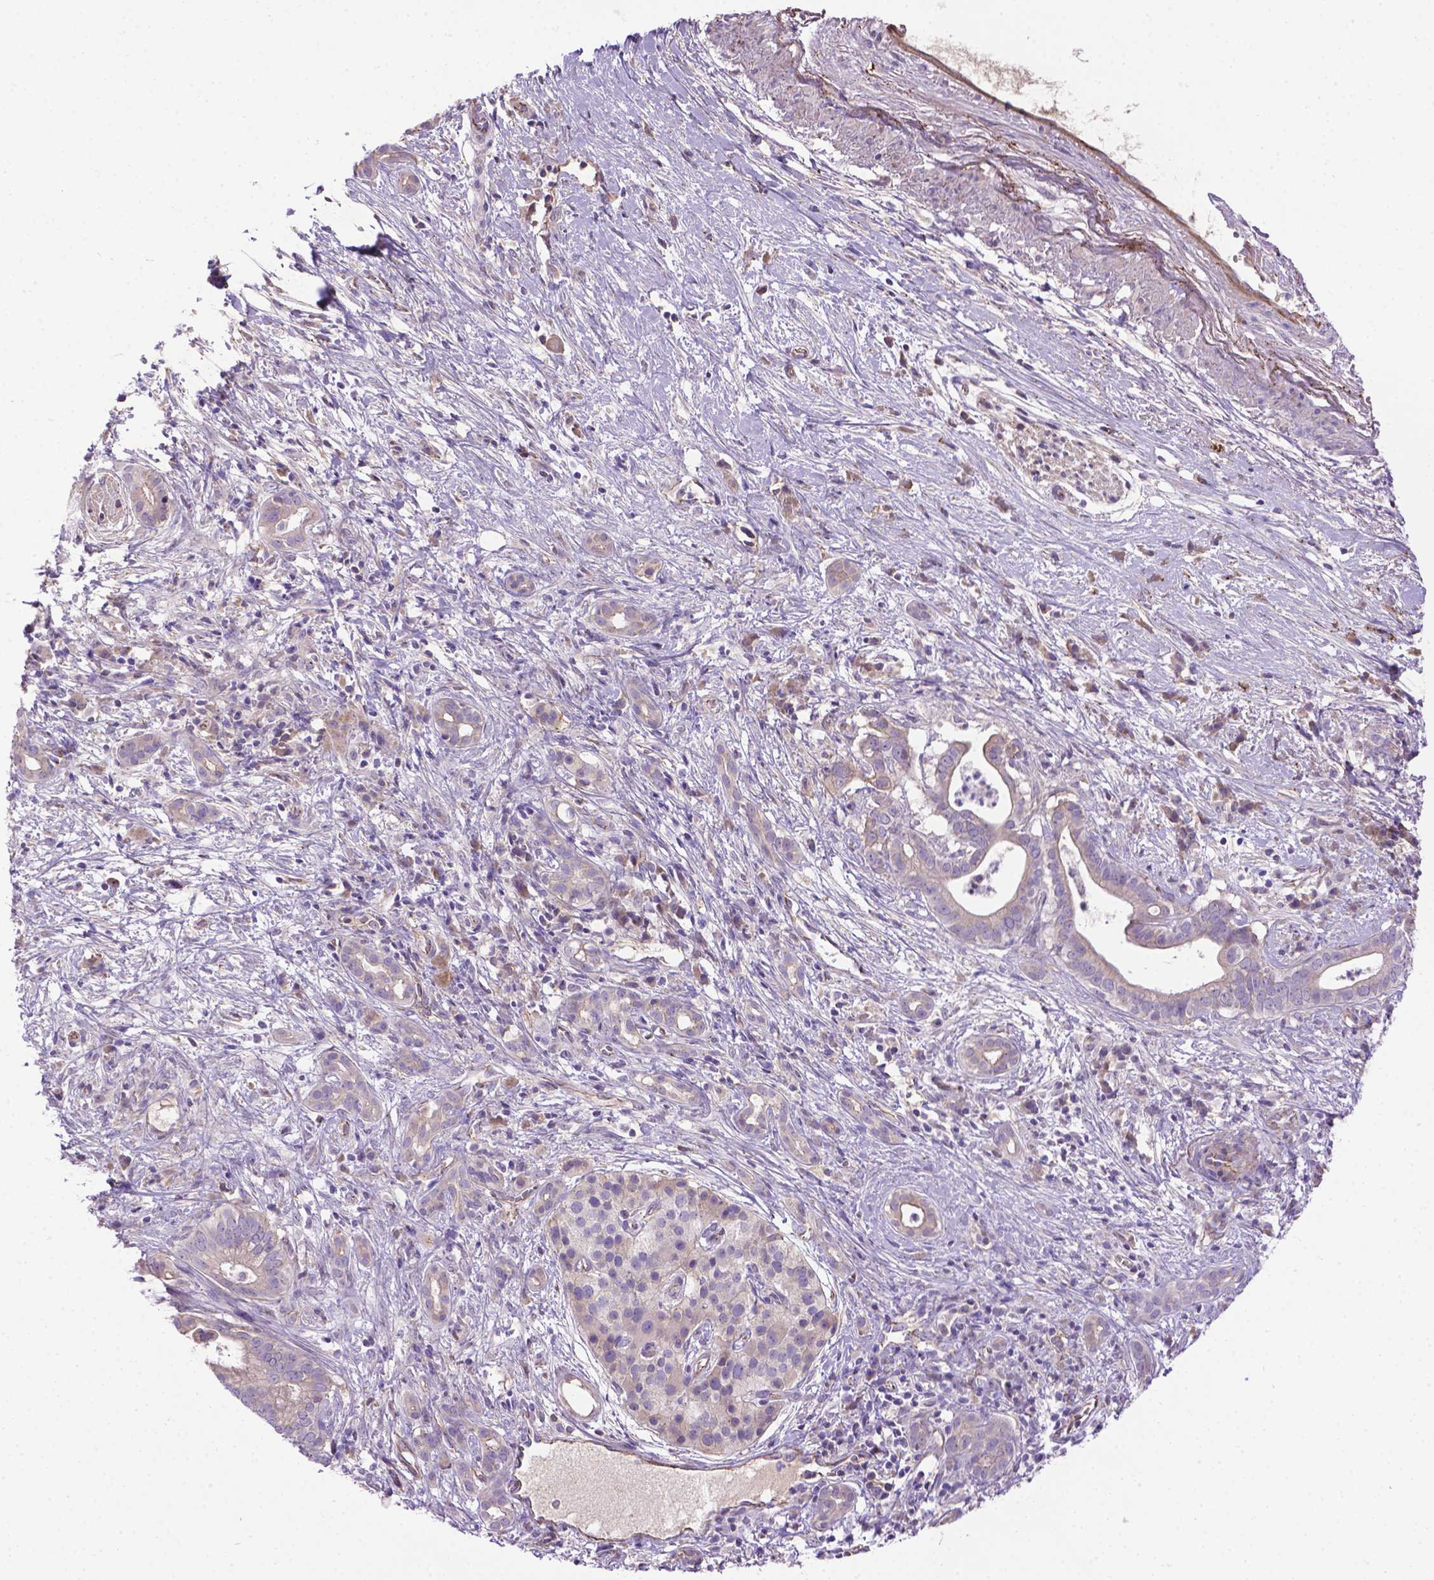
{"staining": {"intensity": "weak", "quantity": "<25%", "location": "cytoplasmic/membranous"}, "tissue": "pancreatic cancer", "cell_type": "Tumor cells", "image_type": "cancer", "snomed": [{"axis": "morphology", "description": "Adenocarcinoma, NOS"}, {"axis": "topography", "description": "Pancreas"}], "caption": "There is no significant positivity in tumor cells of adenocarcinoma (pancreatic).", "gene": "CCER2", "patient": {"sex": "male", "age": 61}}